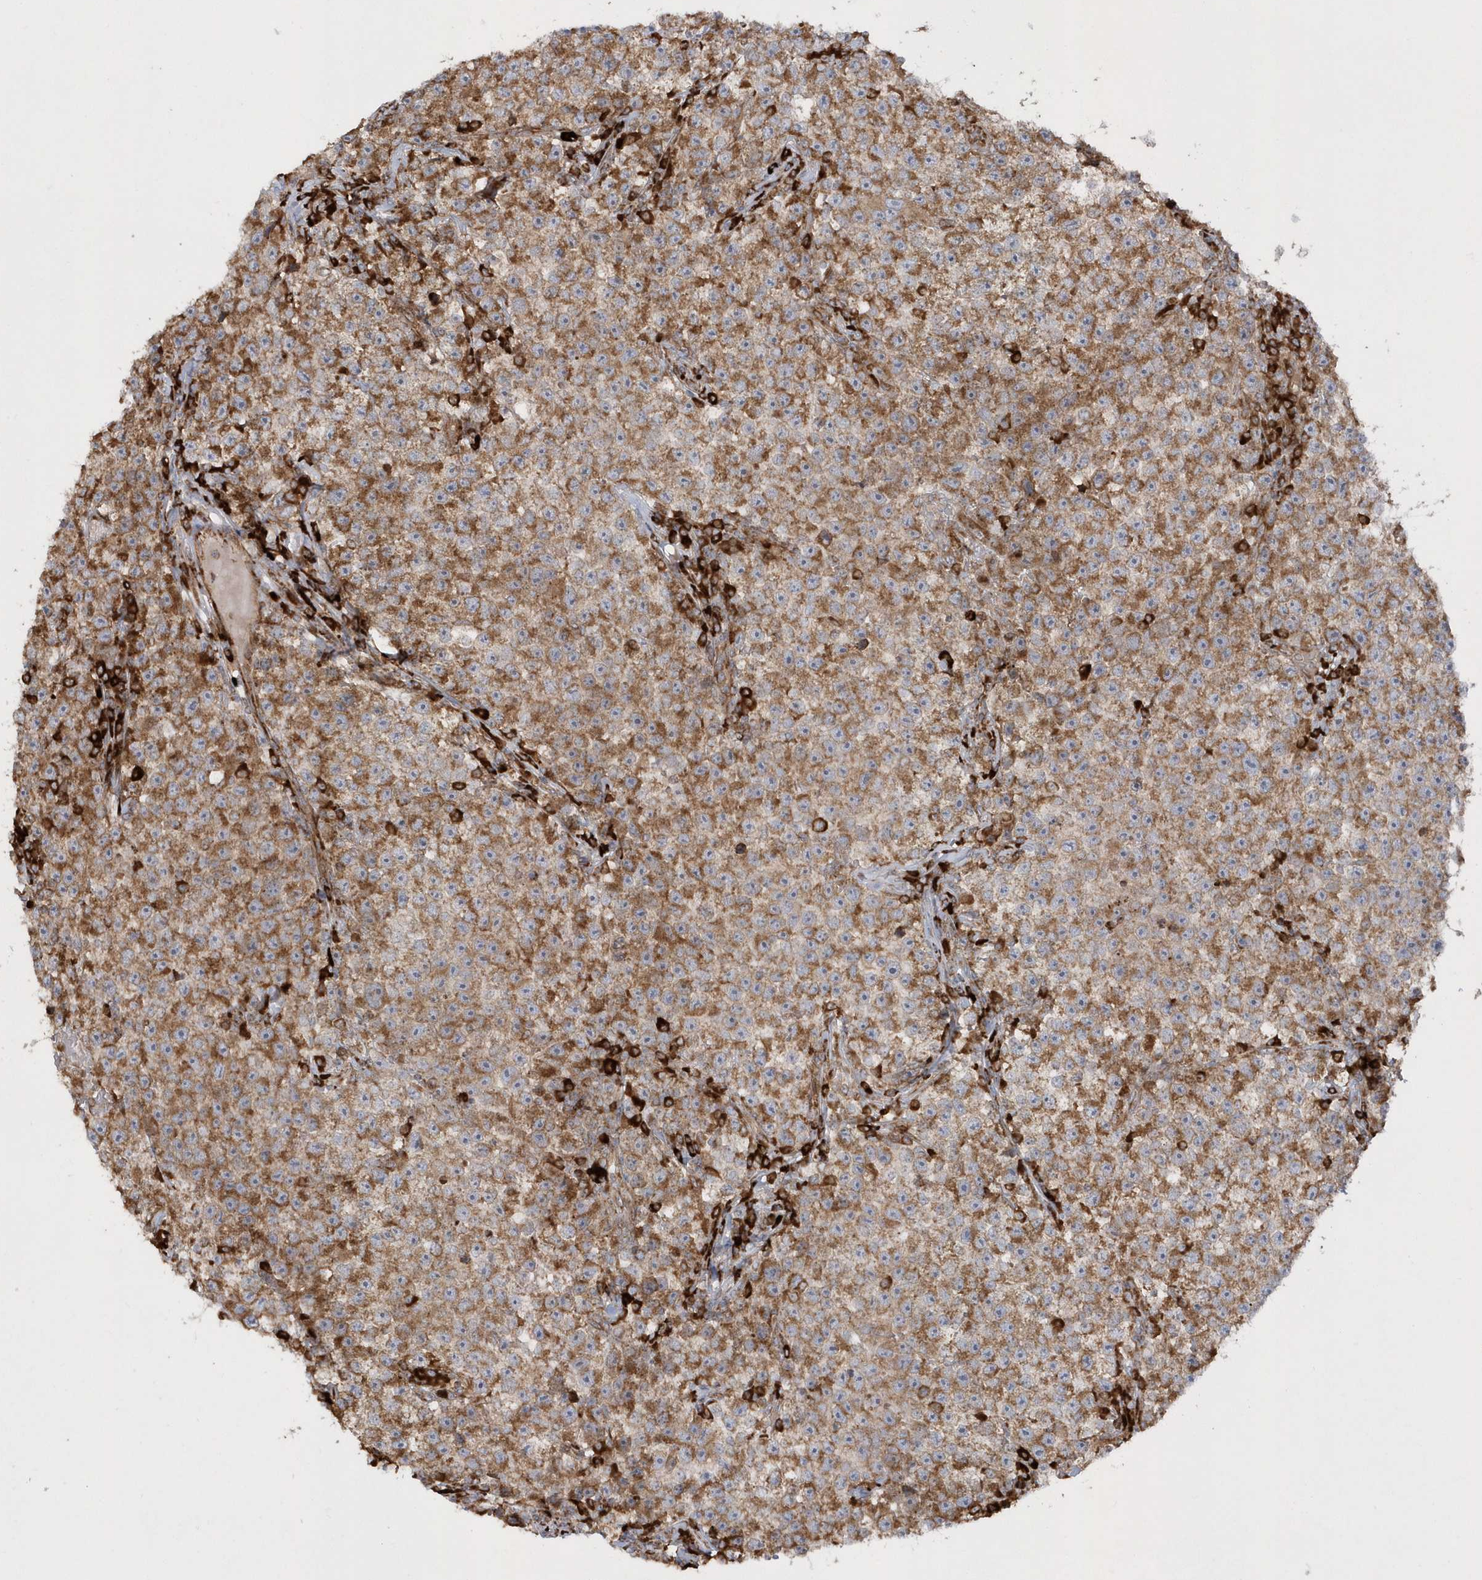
{"staining": {"intensity": "moderate", "quantity": ">75%", "location": "cytoplasmic/membranous"}, "tissue": "testis cancer", "cell_type": "Tumor cells", "image_type": "cancer", "snomed": [{"axis": "morphology", "description": "Seminoma, NOS"}, {"axis": "topography", "description": "Testis"}], "caption": "An immunohistochemistry (IHC) histopathology image of tumor tissue is shown. Protein staining in brown labels moderate cytoplasmic/membranous positivity in testis cancer within tumor cells. (brown staining indicates protein expression, while blue staining denotes nuclei).", "gene": "SH3BP2", "patient": {"sex": "male", "age": 22}}